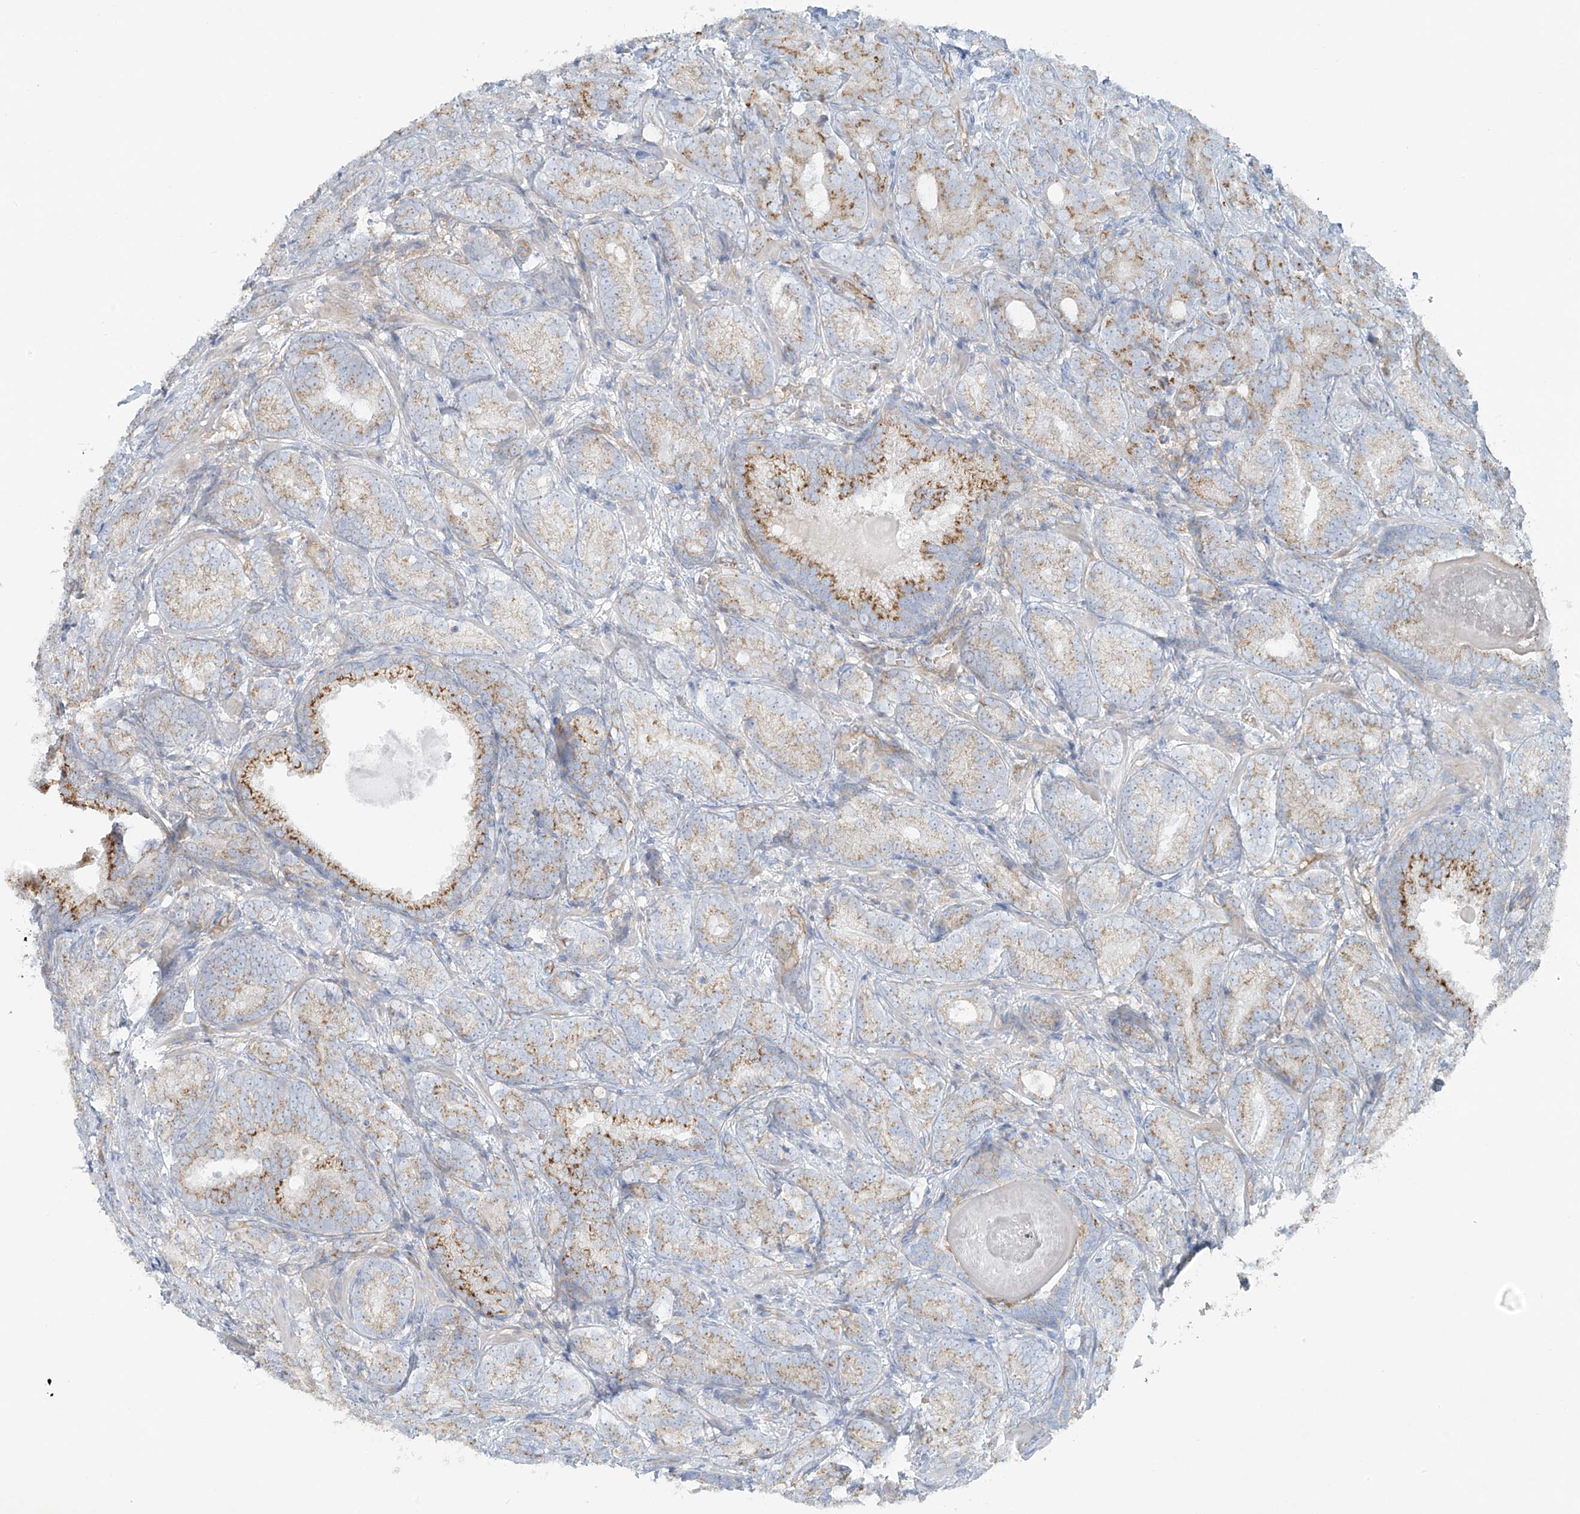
{"staining": {"intensity": "moderate", "quantity": "25%-75%", "location": "cytoplasmic/membranous"}, "tissue": "prostate cancer", "cell_type": "Tumor cells", "image_type": "cancer", "snomed": [{"axis": "morphology", "description": "Adenocarcinoma, High grade"}, {"axis": "topography", "description": "Prostate"}], "caption": "There is medium levels of moderate cytoplasmic/membranous positivity in tumor cells of prostate cancer, as demonstrated by immunohistochemical staining (brown color).", "gene": "VAMP5", "patient": {"sex": "male", "age": 66}}